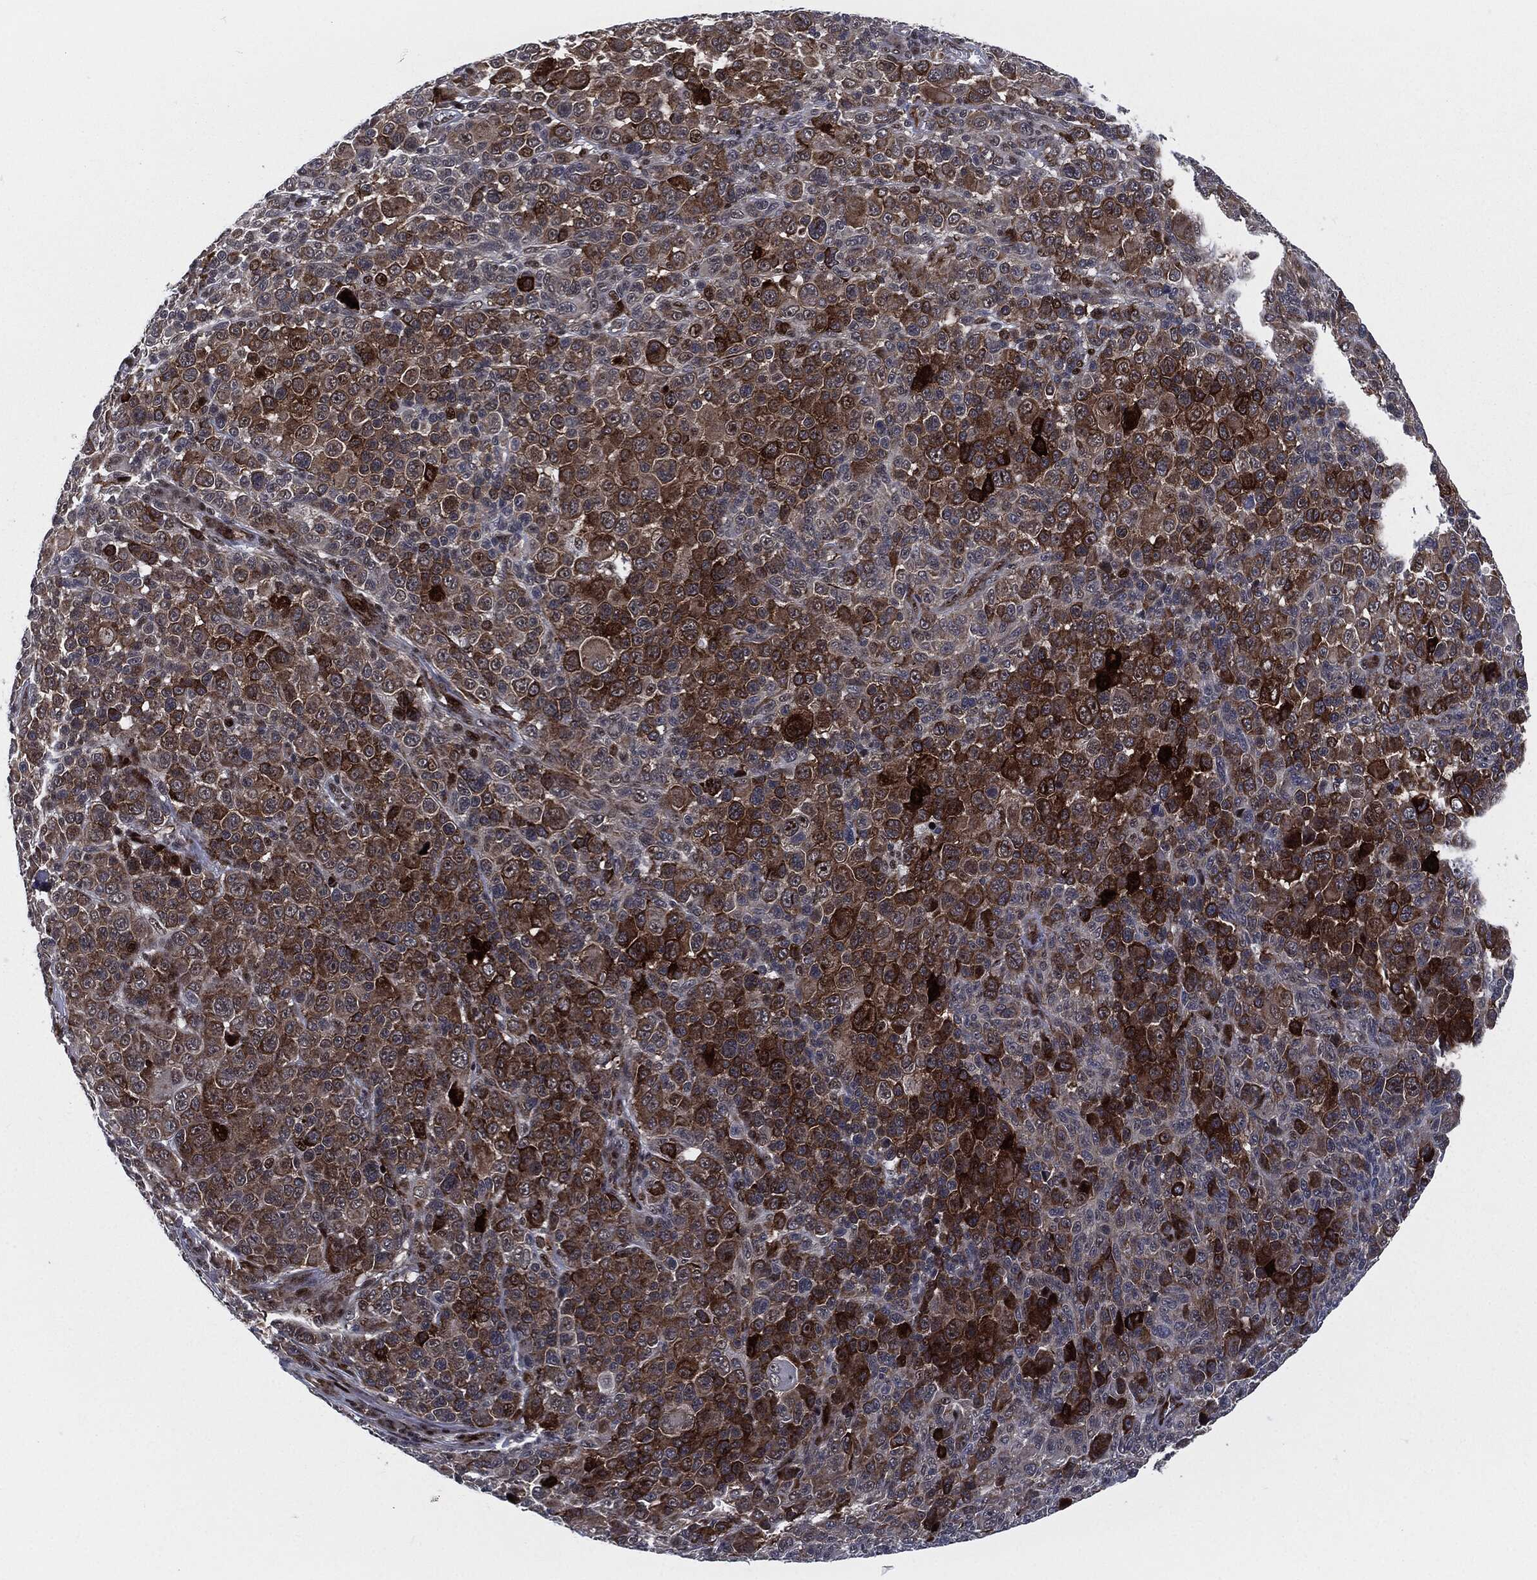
{"staining": {"intensity": "strong", "quantity": "25%-75%", "location": "cytoplasmic/membranous"}, "tissue": "melanoma", "cell_type": "Tumor cells", "image_type": "cancer", "snomed": [{"axis": "morphology", "description": "Malignant melanoma, NOS"}, {"axis": "topography", "description": "Skin"}], "caption": "A high amount of strong cytoplasmic/membranous expression is present in approximately 25%-75% of tumor cells in melanoma tissue.", "gene": "AKT2", "patient": {"sex": "female", "age": 57}}